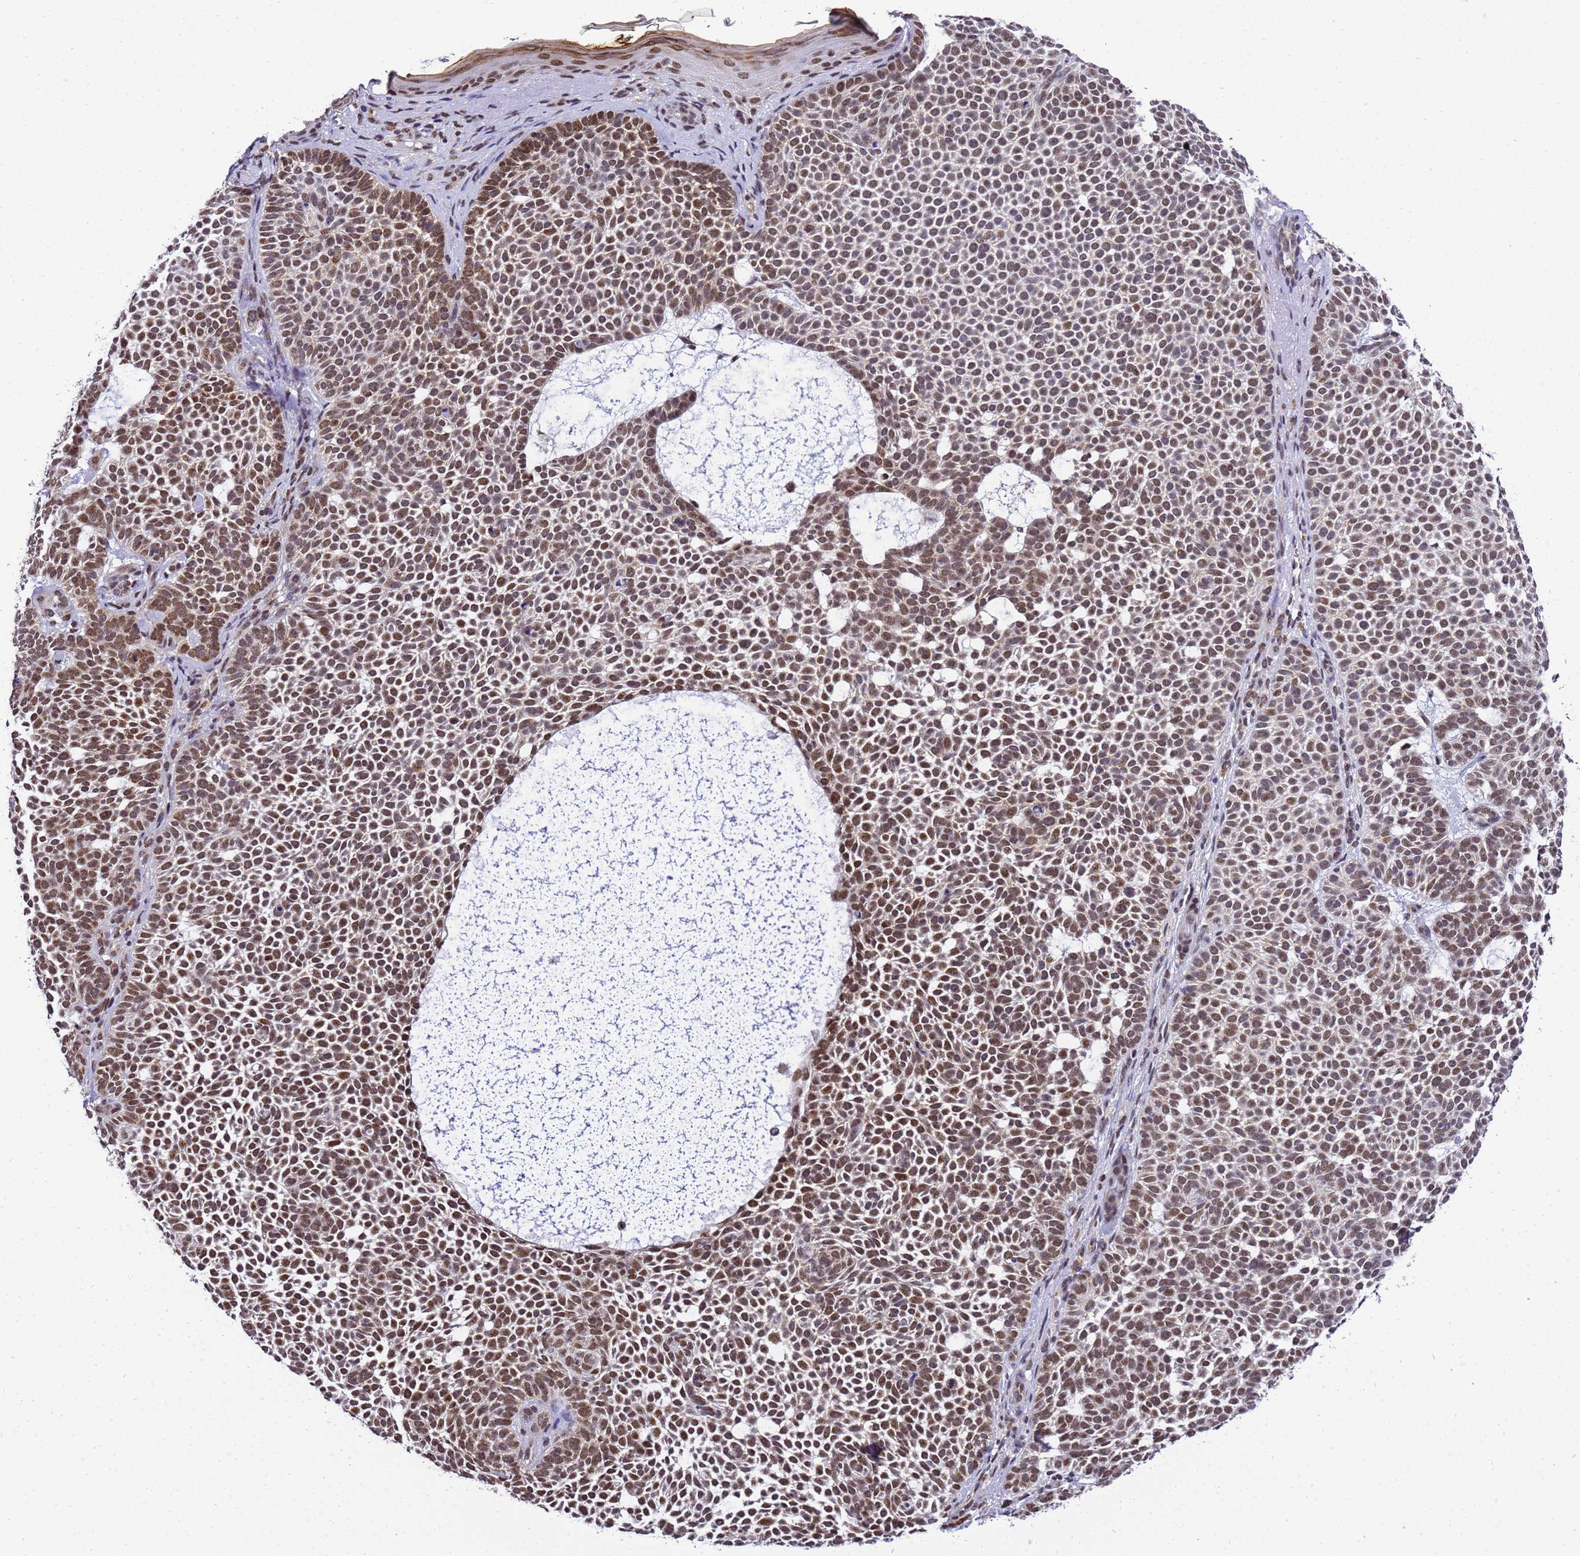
{"staining": {"intensity": "moderate", "quantity": ">75%", "location": "nuclear"}, "tissue": "skin cancer", "cell_type": "Tumor cells", "image_type": "cancer", "snomed": [{"axis": "morphology", "description": "Basal cell carcinoma"}, {"axis": "topography", "description": "Skin"}], "caption": "Immunohistochemistry (DAB) staining of human skin basal cell carcinoma demonstrates moderate nuclear protein staining in about >75% of tumor cells. The staining is performed using DAB (3,3'-diaminobenzidine) brown chromogen to label protein expression. The nuclei are counter-stained blue using hematoxylin.", "gene": "SMN1", "patient": {"sex": "female", "age": 77}}